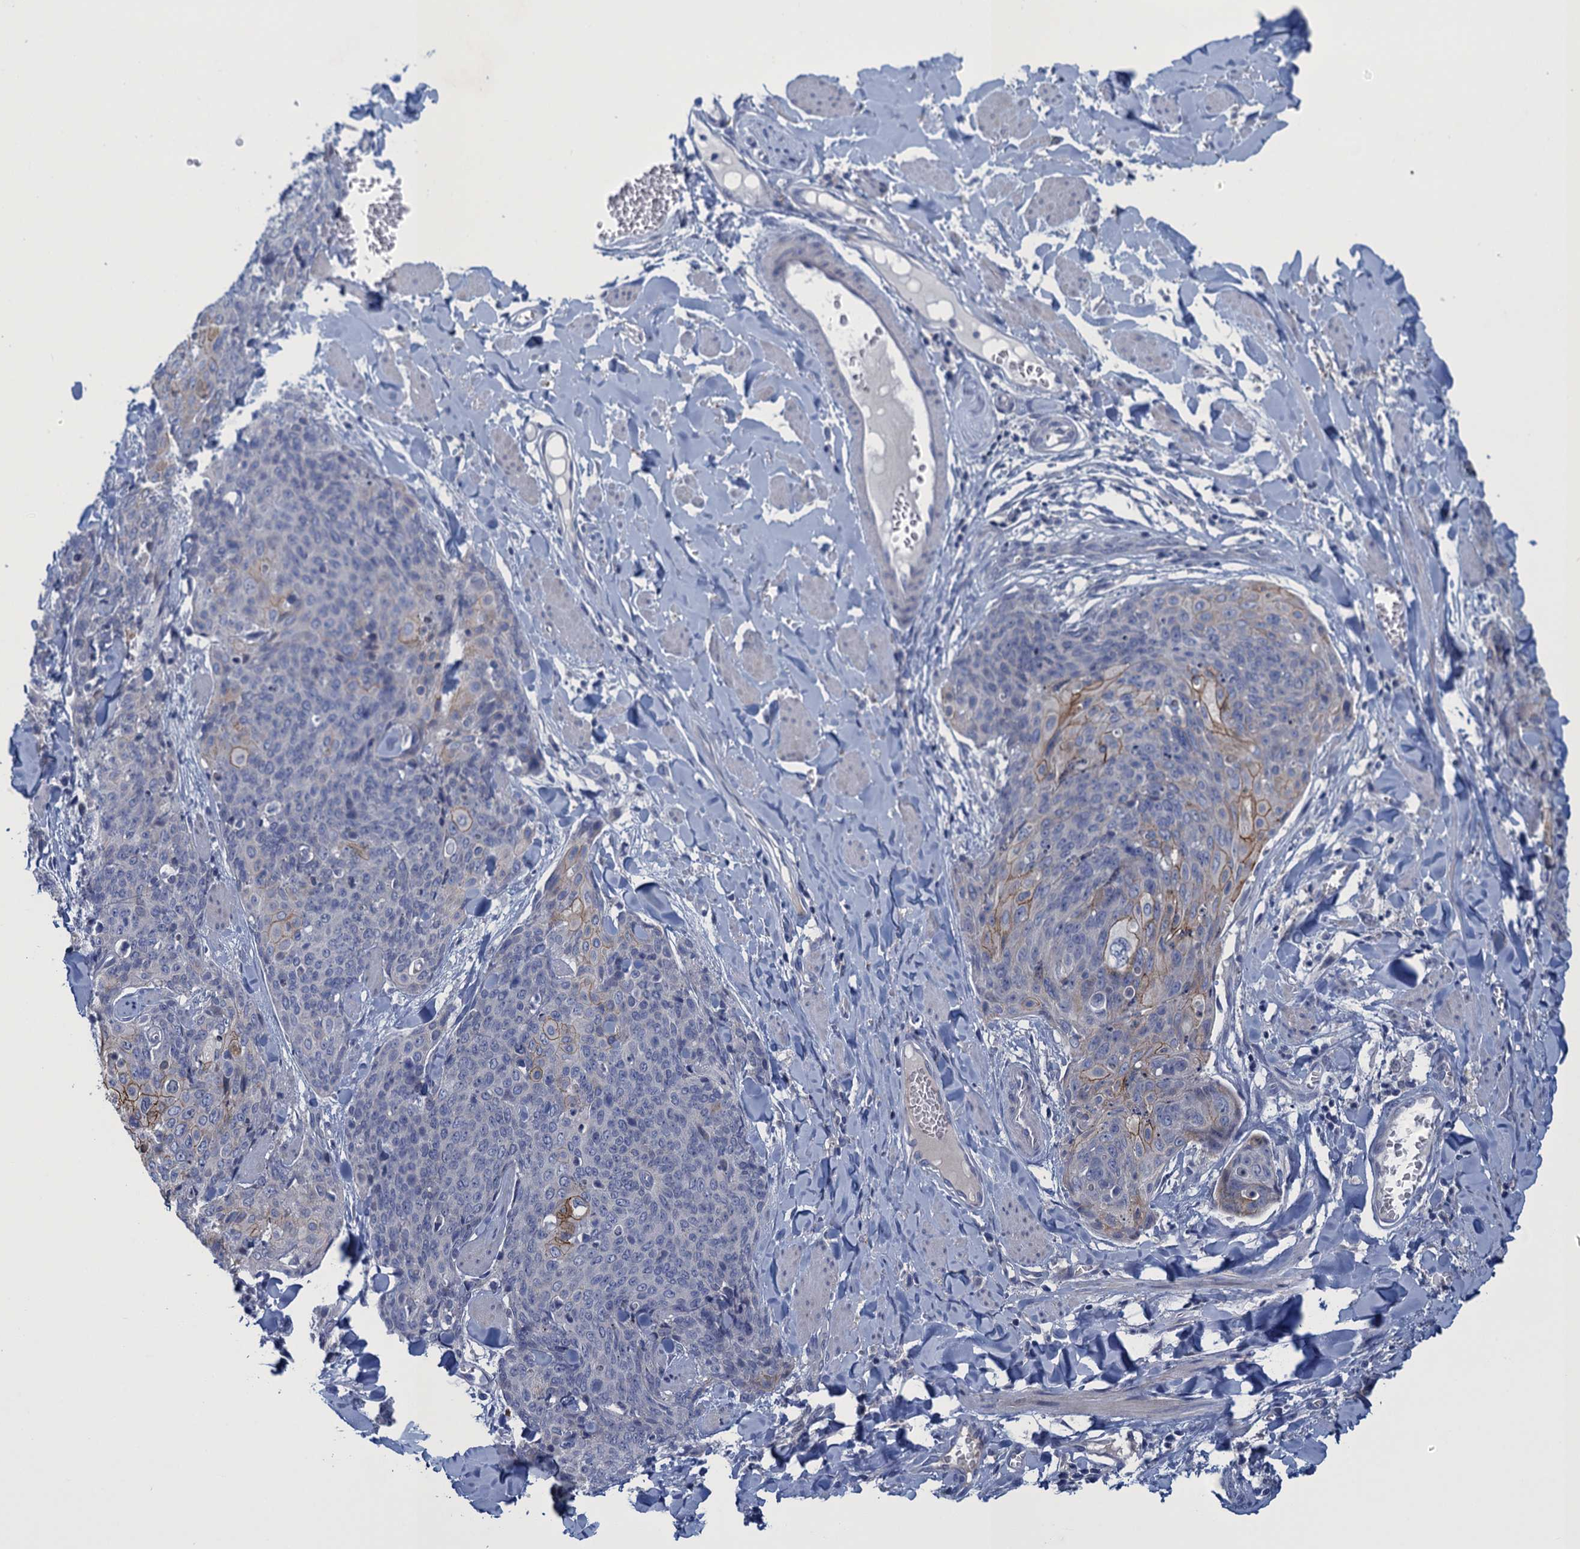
{"staining": {"intensity": "moderate", "quantity": "<25%", "location": "cytoplasmic/membranous"}, "tissue": "skin cancer", "cell_type": "Tumor cells", "image_type": "cancer", "snomed": [{"axis": "morphology", "description": "Squamous cell carcinoma, NOS"}, {"axis": "topography", "description": "Skin"}, {"axis": "topography", "description": "Vulva"}], "caption": "Brown immunohistochemical staining in human skin cancer reveals moderate cytoplasmic/membranous staining in approximately <25% of tumor cells.", "gene": "SCEL", "patient": {"sex": "female", "age": 85}}